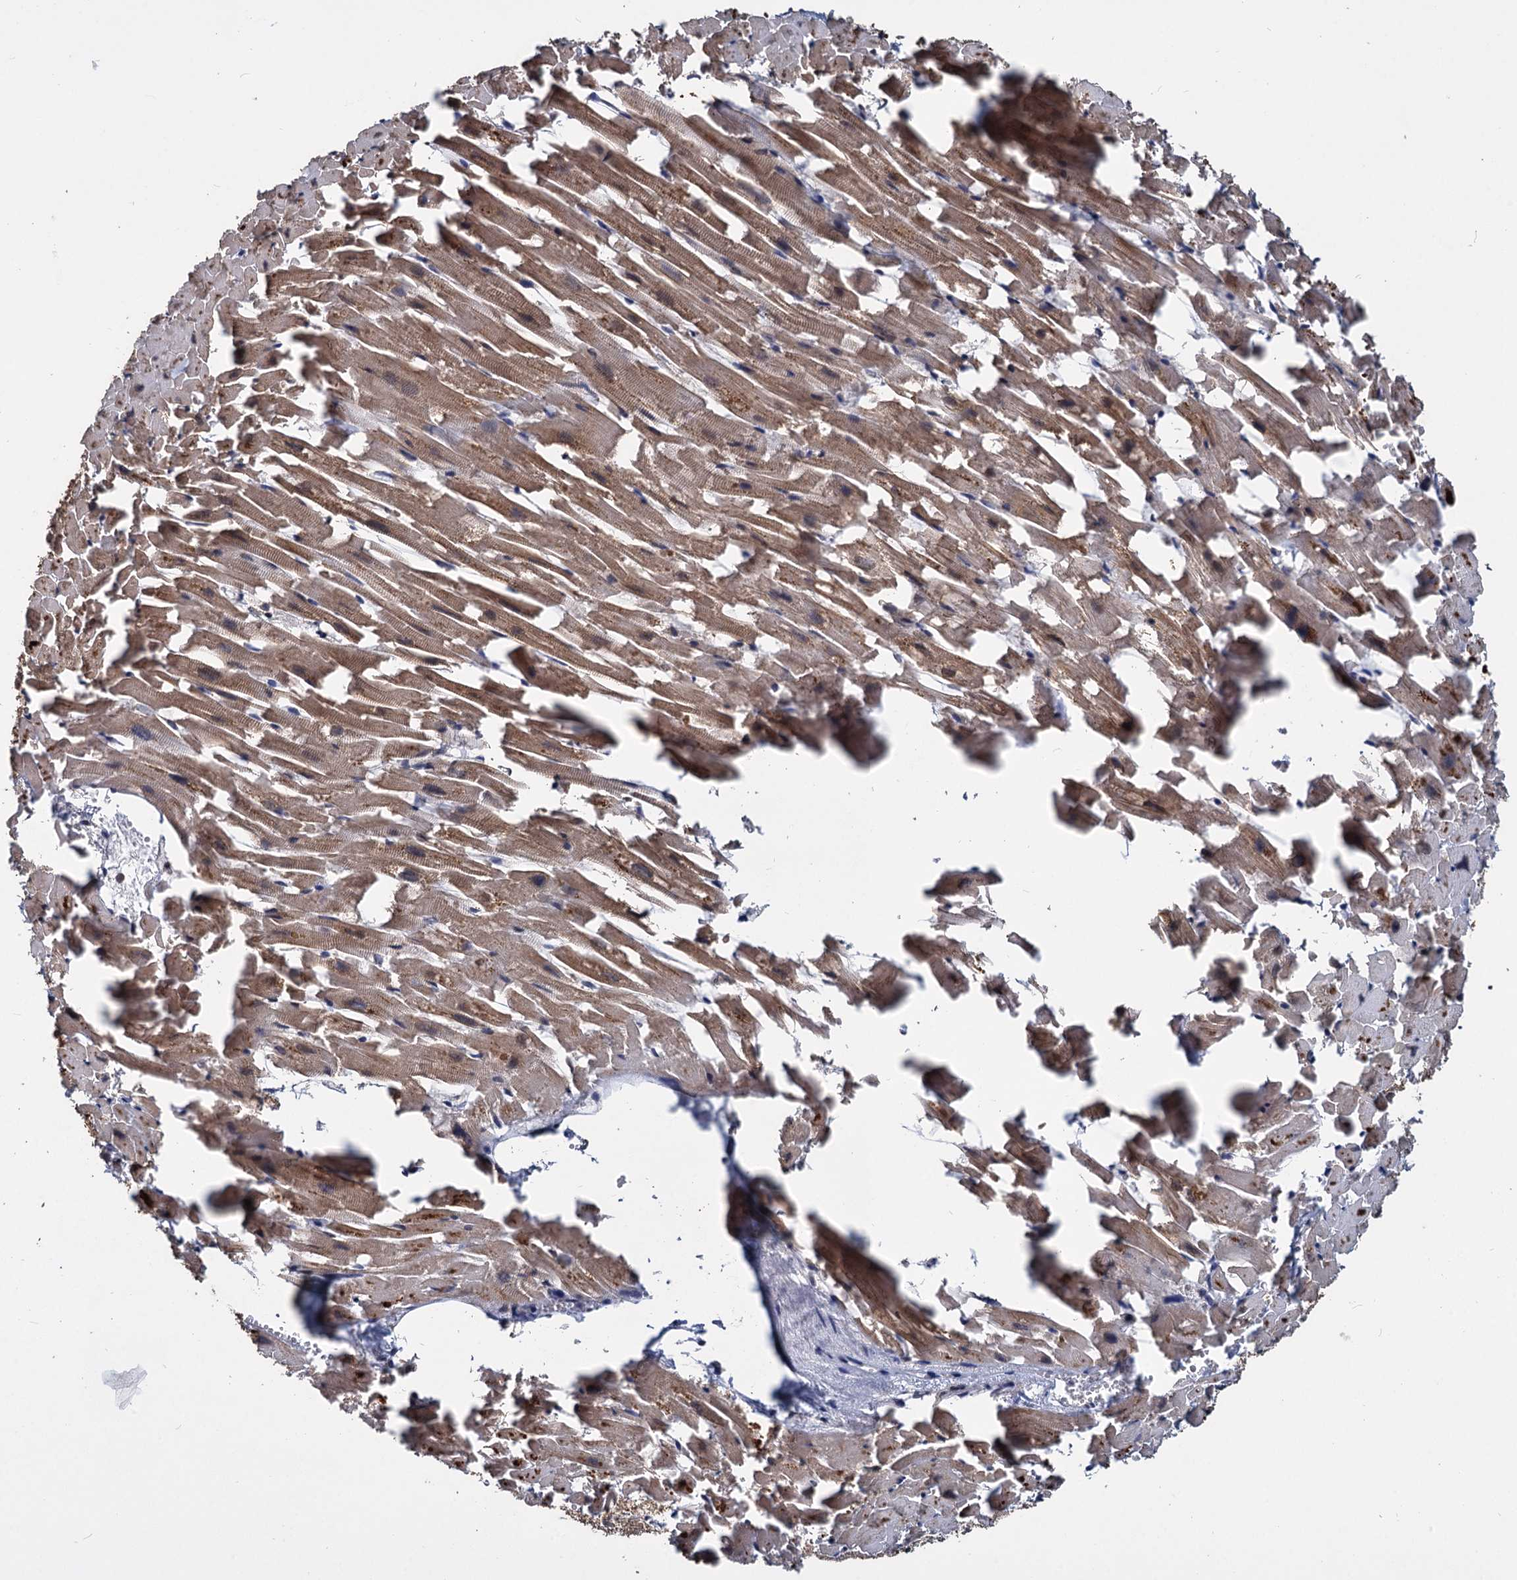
{"staining": {"intensity": "moderate", "quantity": ">75%", "location": "cytoplasmic/membranous,nuclear"}, "tissue": "heart muscle", "cell_type": "Cardiomyocytes", "image_type": "normal", "snomed": [{"axis": "morphology", "description": "Normal tissue, NOS"}, {"axis": "topography", "description": "Heart"}], "caption": "Heart muscle stained with IHC exhibits moderate cytoplasmic/membranous,nuclear expression in approximately >75% of cardiomyocytes. (brown staining indicates protein expression, while blue staining denotes nuclei).", "gene": "FAM216B", "patient": {"sex": "female", "age": 64}}